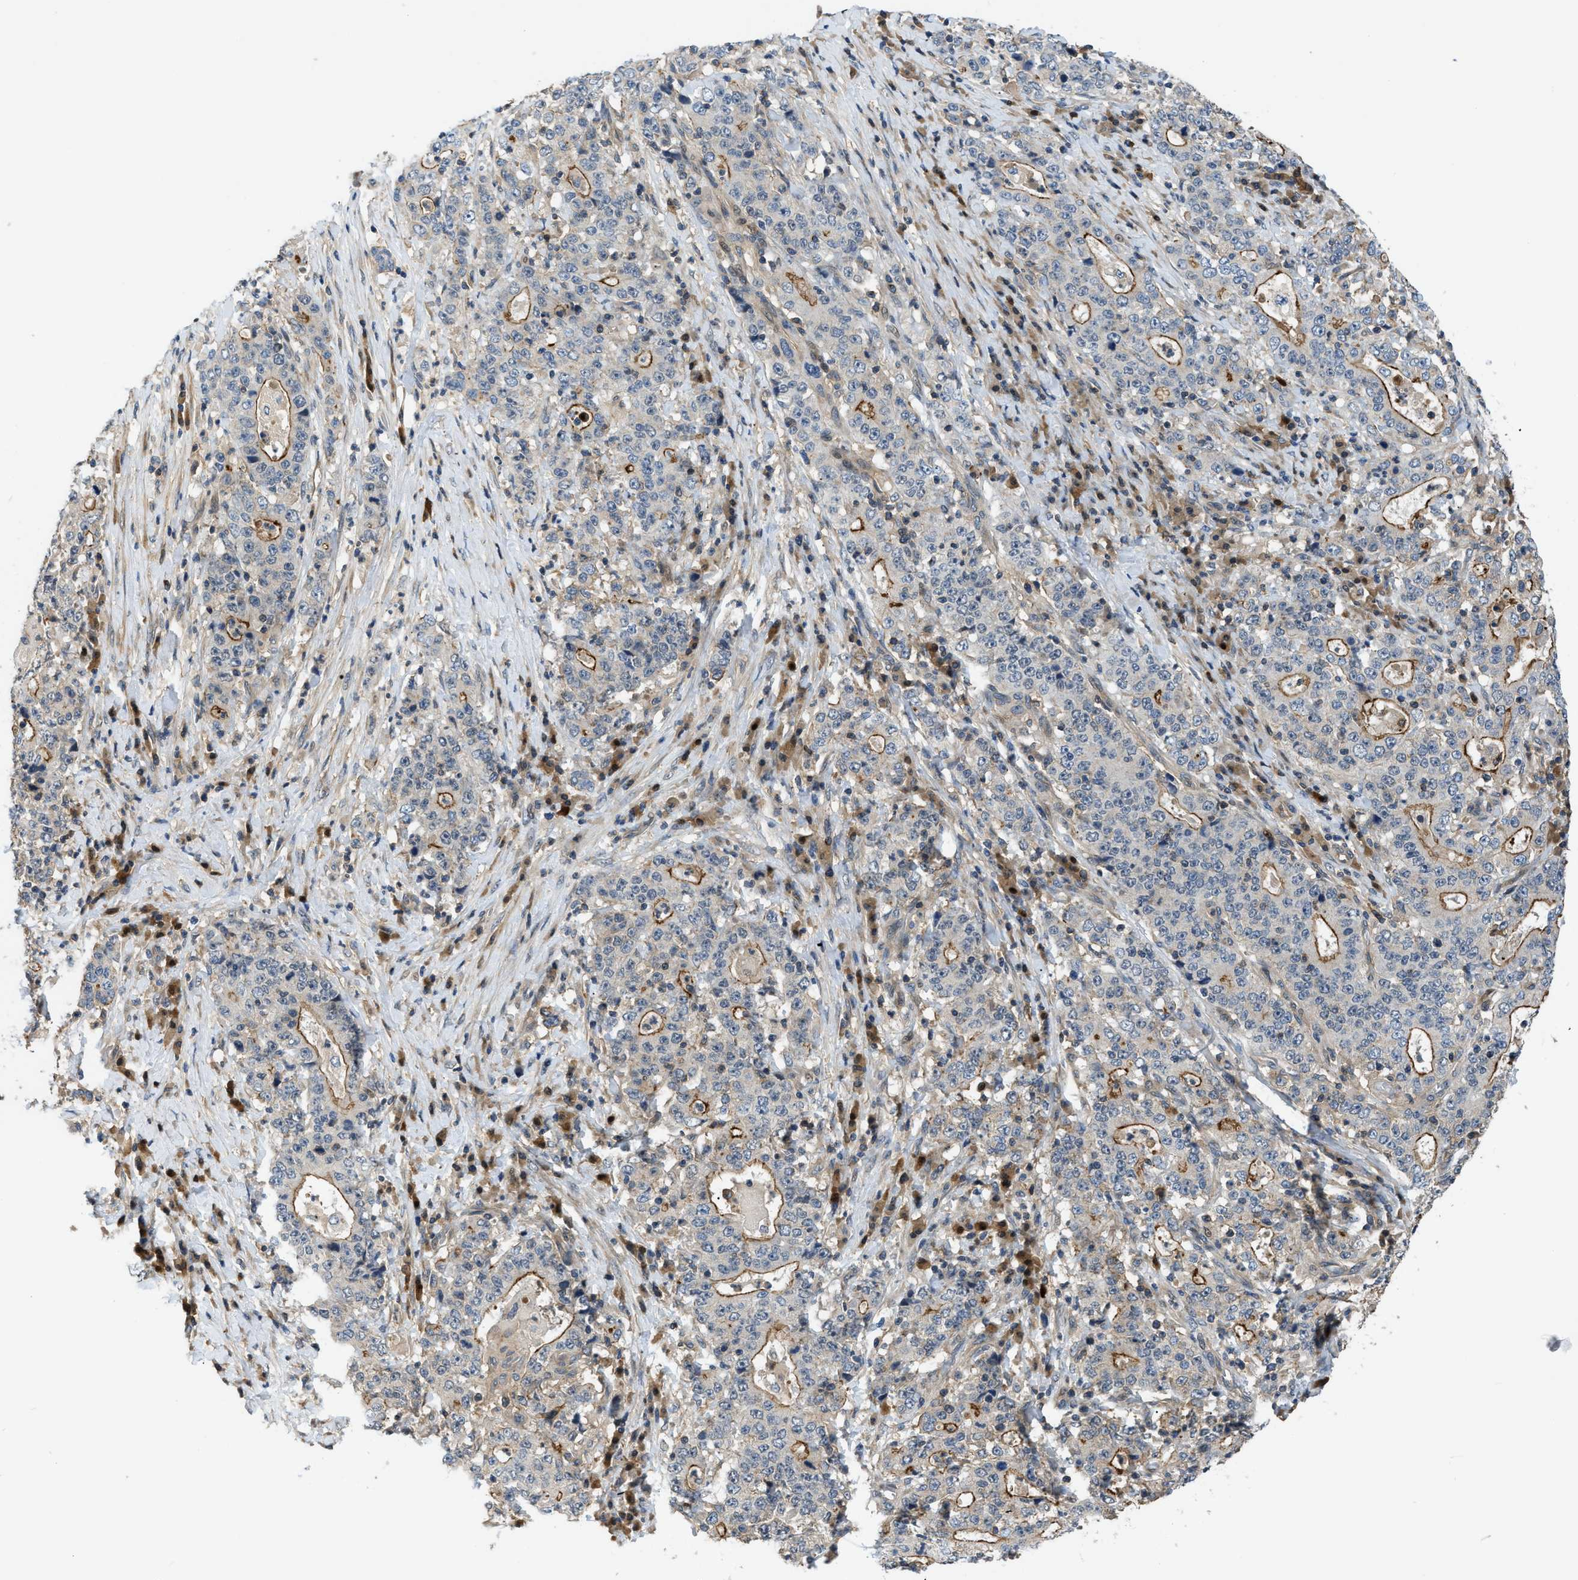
{"staining": {"intensity": "moderate", "quantity": "25%-75%", "location": "cytoplasmic/membranous"}, "tissue": "stomach cancer", "cell_type": "Tumor cells", "image_type": "cancer", "snomed": [{"axis": "morphology", "description": "Normal tissue, NOS"}, {"axis": "morphology", "description": "Adenocarcinoma, NOS"}, {"axis": "topography", "description": "Stomach, upper"}, {"axis": "topography", "description": "Stomach"}], "caption": "High-magnification brightfield microscopy of stomach cancer stained with DAB (brown) and counterstained with hematoxylin (blue). tumor cells exhibit moderate cytoplasmic/membranous expression is identified in about25%-75% of cells. (DAB IHC, brown staining for protein, blue staining for nuclei).", "gene": "TRAK2", "patient": {"sex": "male", "age": 59}}